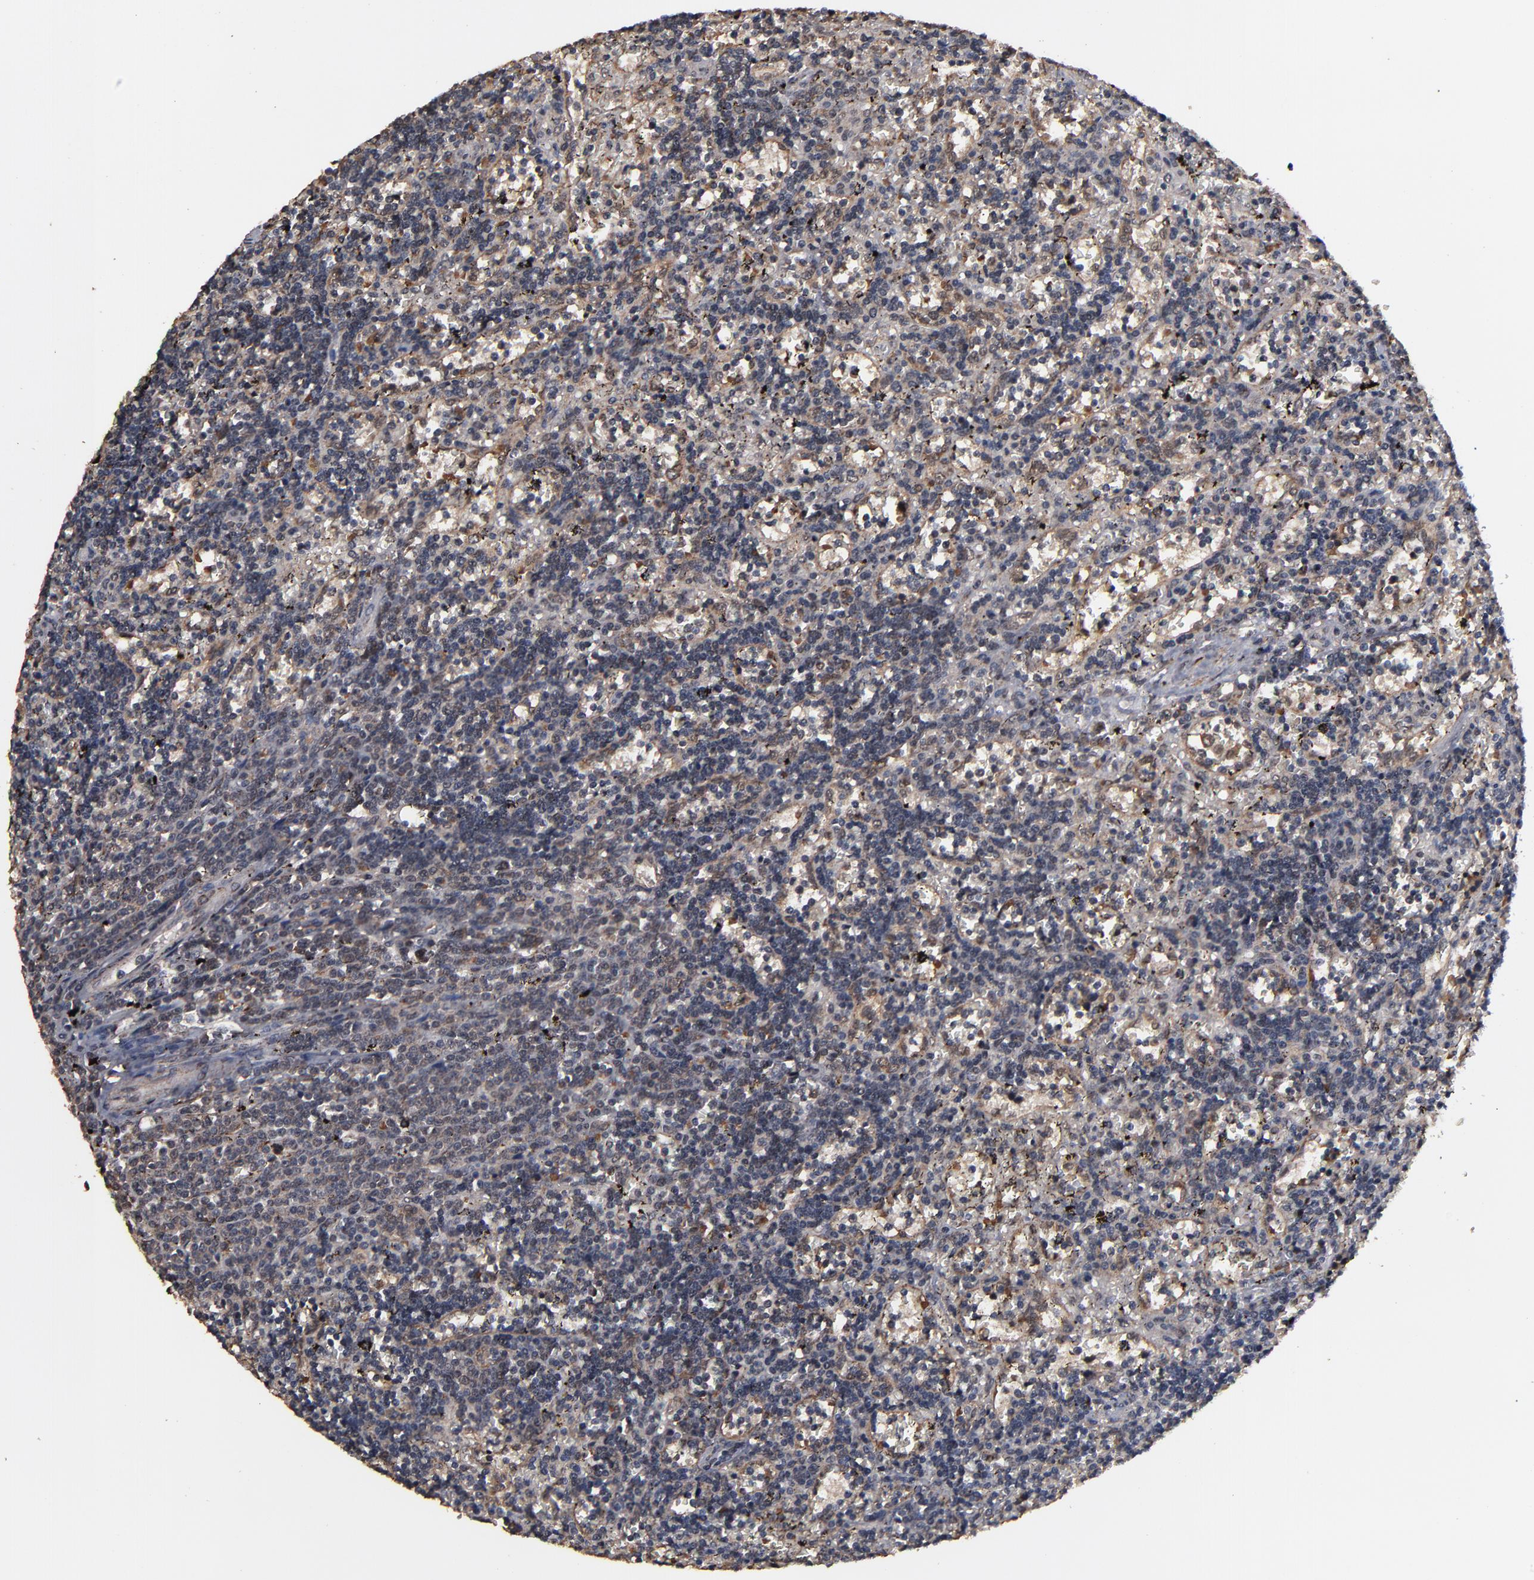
{"staining": {"intensity": "weak", "quantity": ">75%", "location": "cytoplasmic/membranous"}, "tissue": "lymphoma", "cell_type": "Tumor cells", "image_type": "cancer", "snomed": [{"axis": "morphology", "description": "Malignant lymphoma, non-Hodgkin's type, Low grade"}, {"axis": "topography", "description": "Spleen"}], "caption": "Immunohistochemical staining of lymphoma exhibits weak cytoplasmic/membranous protein expression in about >75% of tumor cells.", "gene": "NXF2B", "patient": {"sex": "male", "age": 60}}